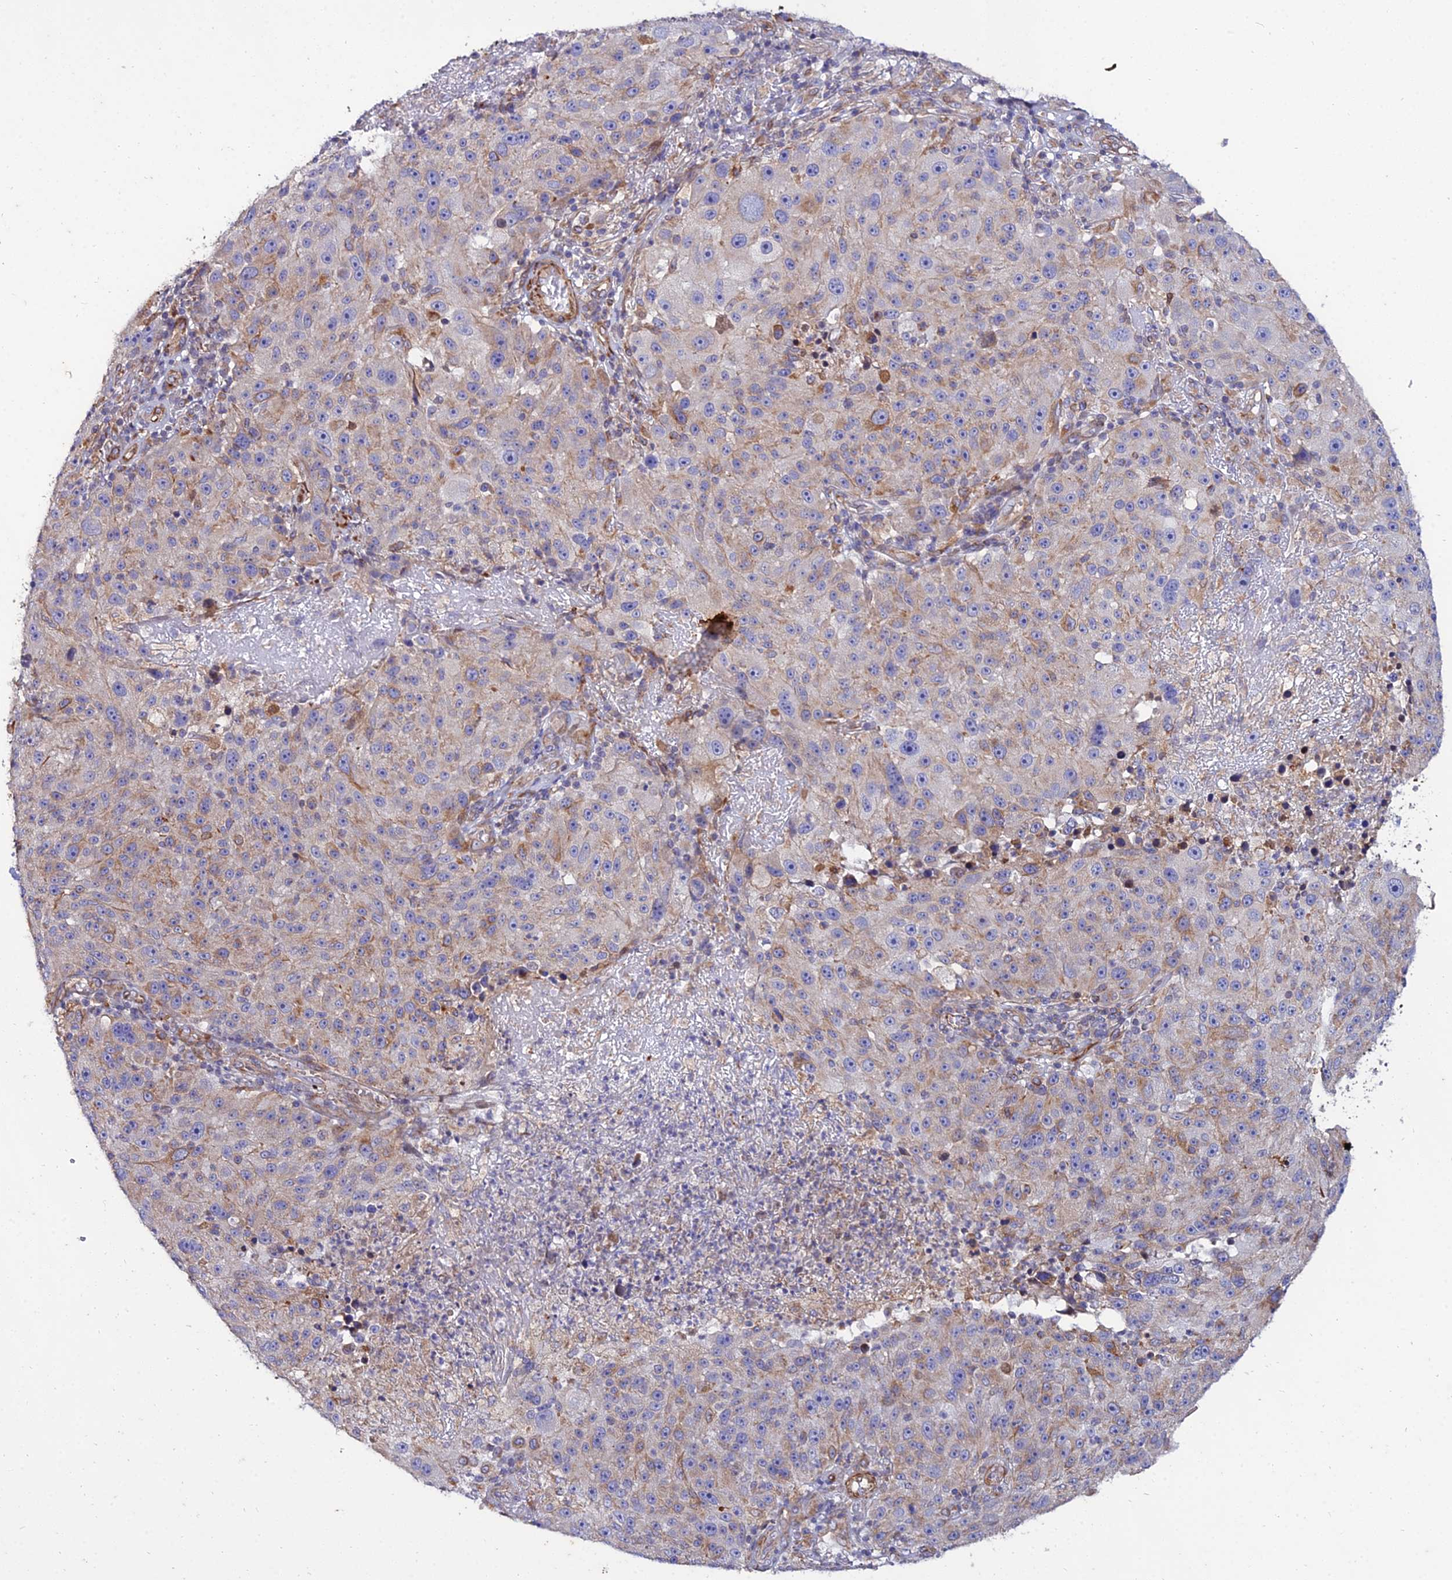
{"staining": {"intensity": "weak", "quantity": "25%-75%", "location": "cytoplasmic/membranous"}, "tissue": "melanoma", "cell_type": "Tumor cells", "image_type": "cancer", "snomed": [{"axis": "morphology", "description": "Malignant melanoma, NOS"}, {"axis": "topography", "description": "Skin"}], "caption": "The micrograph exhibits a brown stain indicating the presence of a protein in the cytoplasmic/membranous of tumor cells in malignant melanoma. (DAB IHC with brightfield microscopy, high magnification).", "gene": "ARL6IP1", "patient": {"sex": "male", "age": 53}}